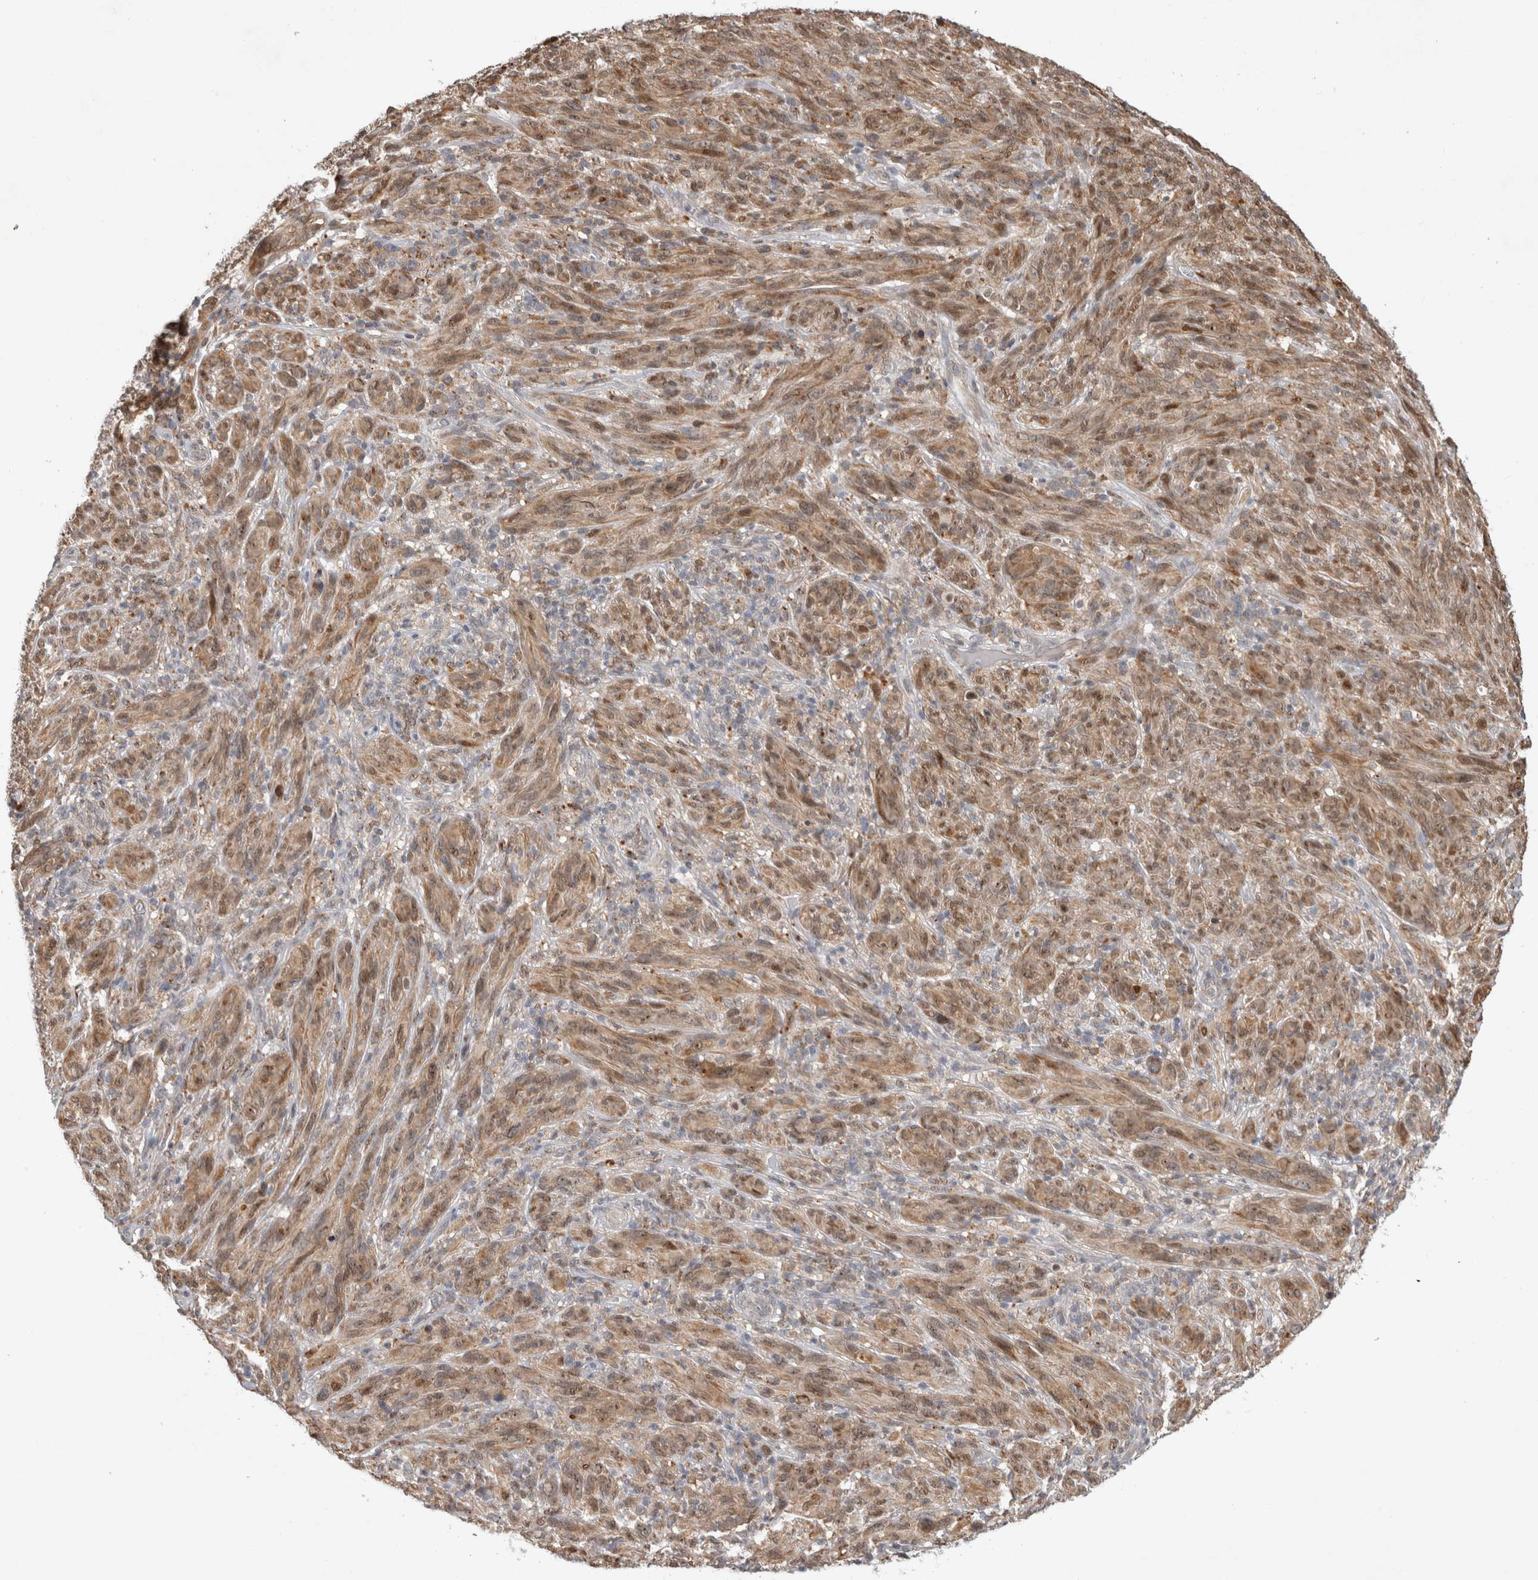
{"staining": {"intensity": "moderate", "quantity": ">75%", "location": "cytoplasmic/membranous,nuclear"}, "tissue": "melanoma", "cell_type": "Tumor cells", "image_type": "cancer", "snomed": [{"axis": "morphology", "description": "Malignant melanoma, NOS"}, {"axis": "topography", "description": "Skin of head"}], "caption": "DAB (3,3'-diaminobenzidine) immunohistochemical staining of human malignant melanoma demonstrates moderate cytoplasmic/membranous and nuclear protein expression in about >75% of tumor cells.", "gene": "NAB2", "patient": {"sex": "male", "age": 96}}